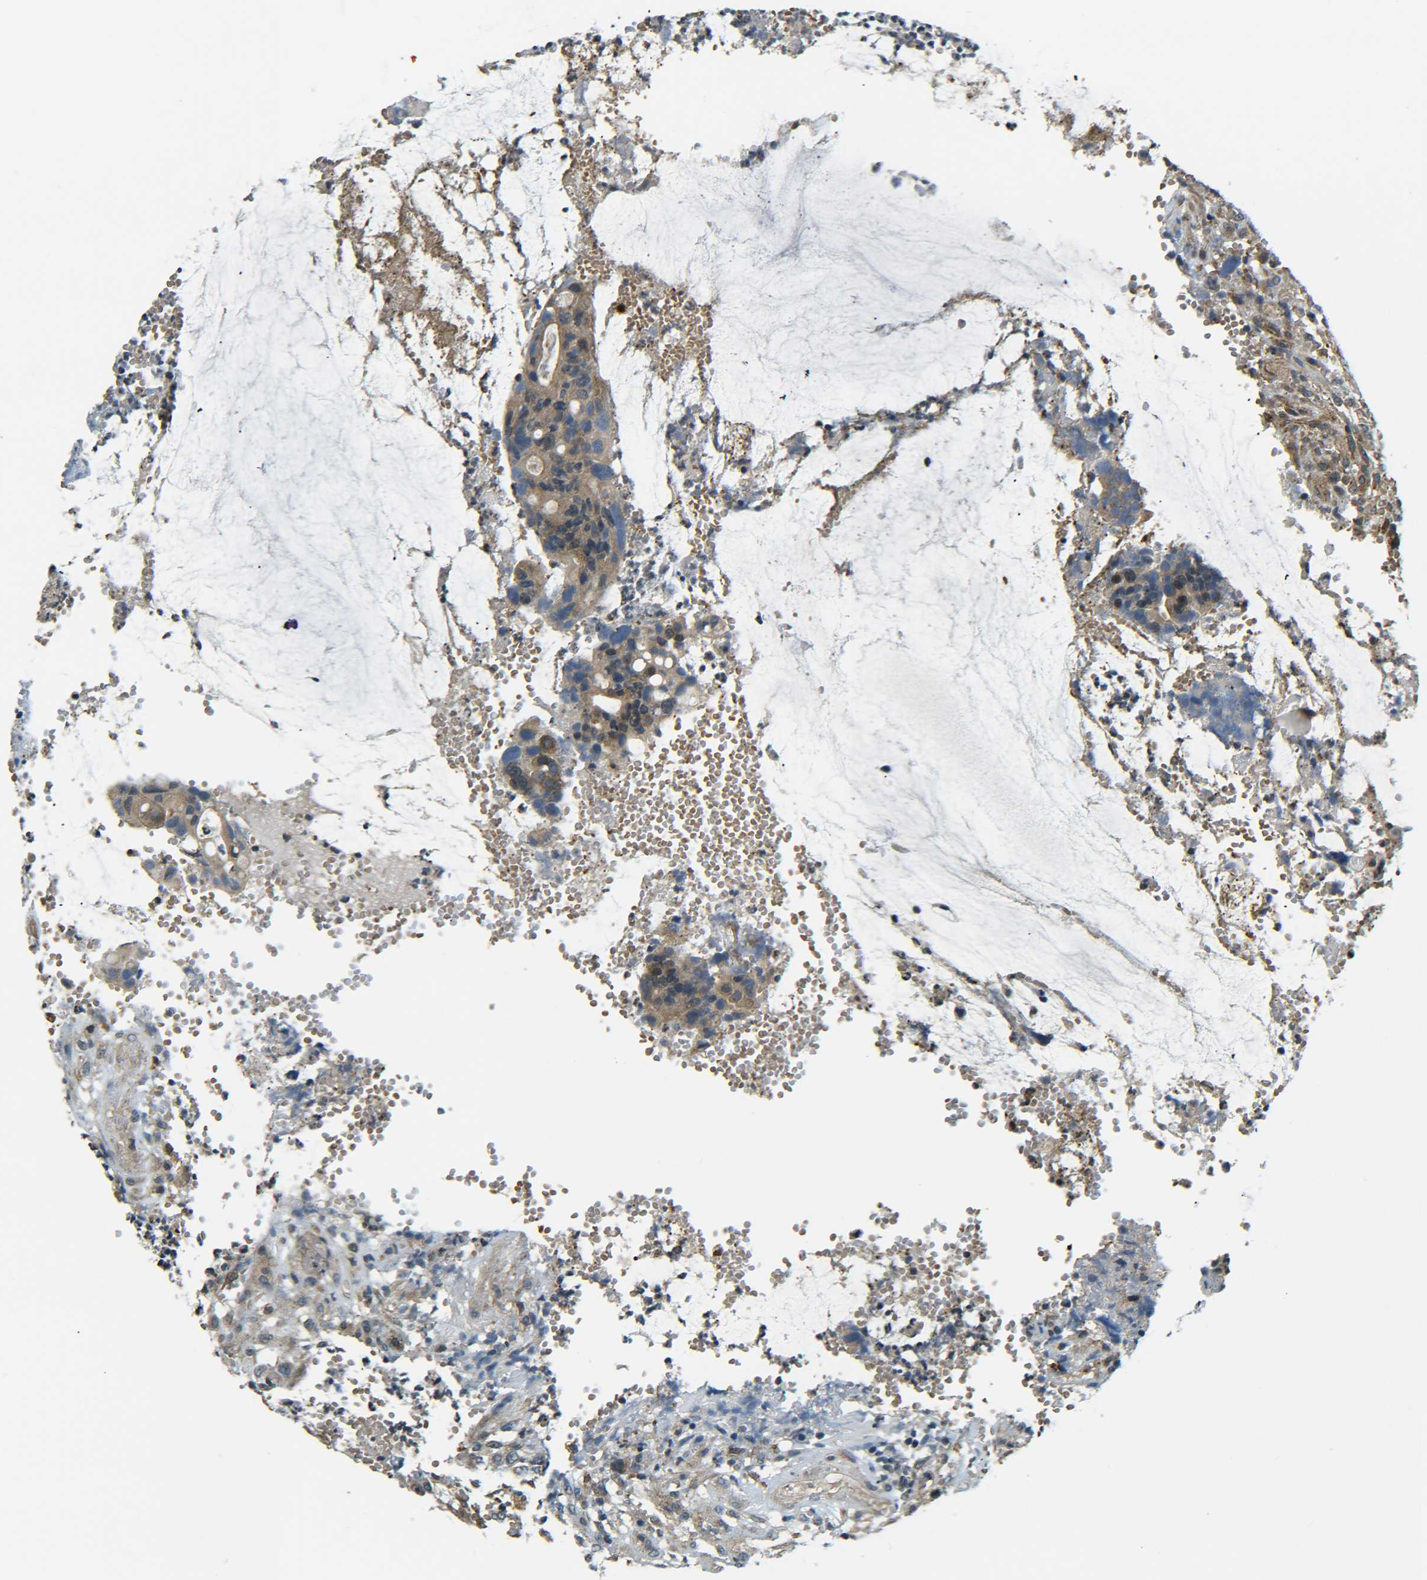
{"staining": {"intensity": "moderate", "quantity": ">75%", "location": "cytoplasmic/membranous"}, "tissue": "colorectal cancer", "cell_type": "Tumor cells", "image_type": "cancer", "snomed": [{"axis": "morphology", "description": "Adenocarcinoma, NOS"}, {"axis": "topography", "description": "Colon"}], "caption": "Protein staining of adenocarcinoma (colorectal) tissue exhibits moderate cytoplasmic/membranous positivity in about >75% of tumor cells.", "gene": "DAB2", "patient": {"sex": "female", "age": 57}}